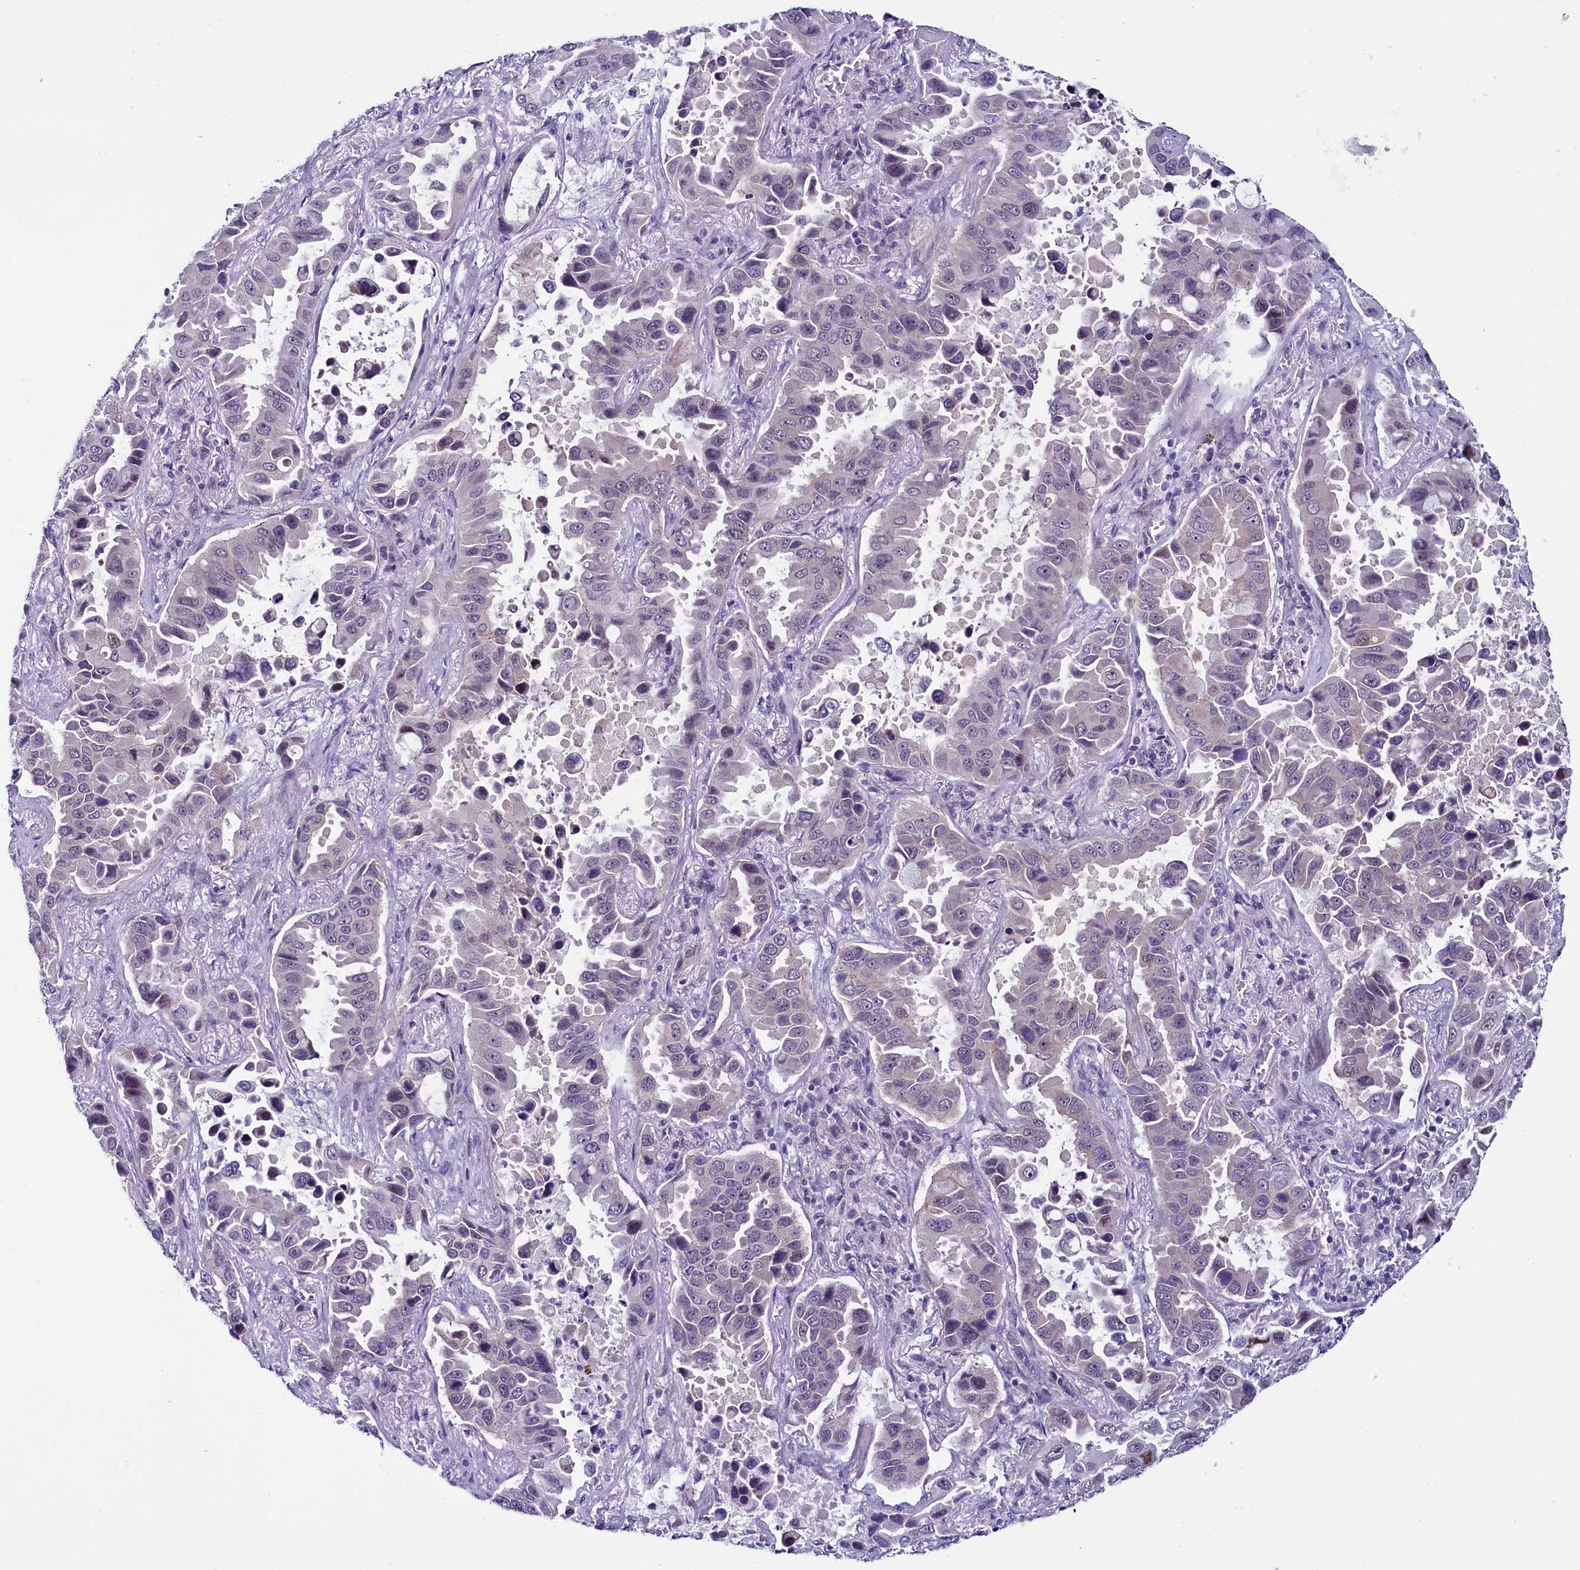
{"staining": {"intensity": "negative", "quantity": "none", "location": "none"}, "tissue": "lung cancer", "cell_type": "Tumor cells", "image_type": "cancer", "snomed": [{"axis": "morphology", "description": "Adenocarcinoma, NOS"}, {"axis": "topography", "description": "Lung"}], "caption": "DAB immunohistochemical staining of human lung adenocarcinoma exhibits no significant expression in tumor cells.", "gene": "CCDC106", "patient": {"sex": "male", "age": 64}}